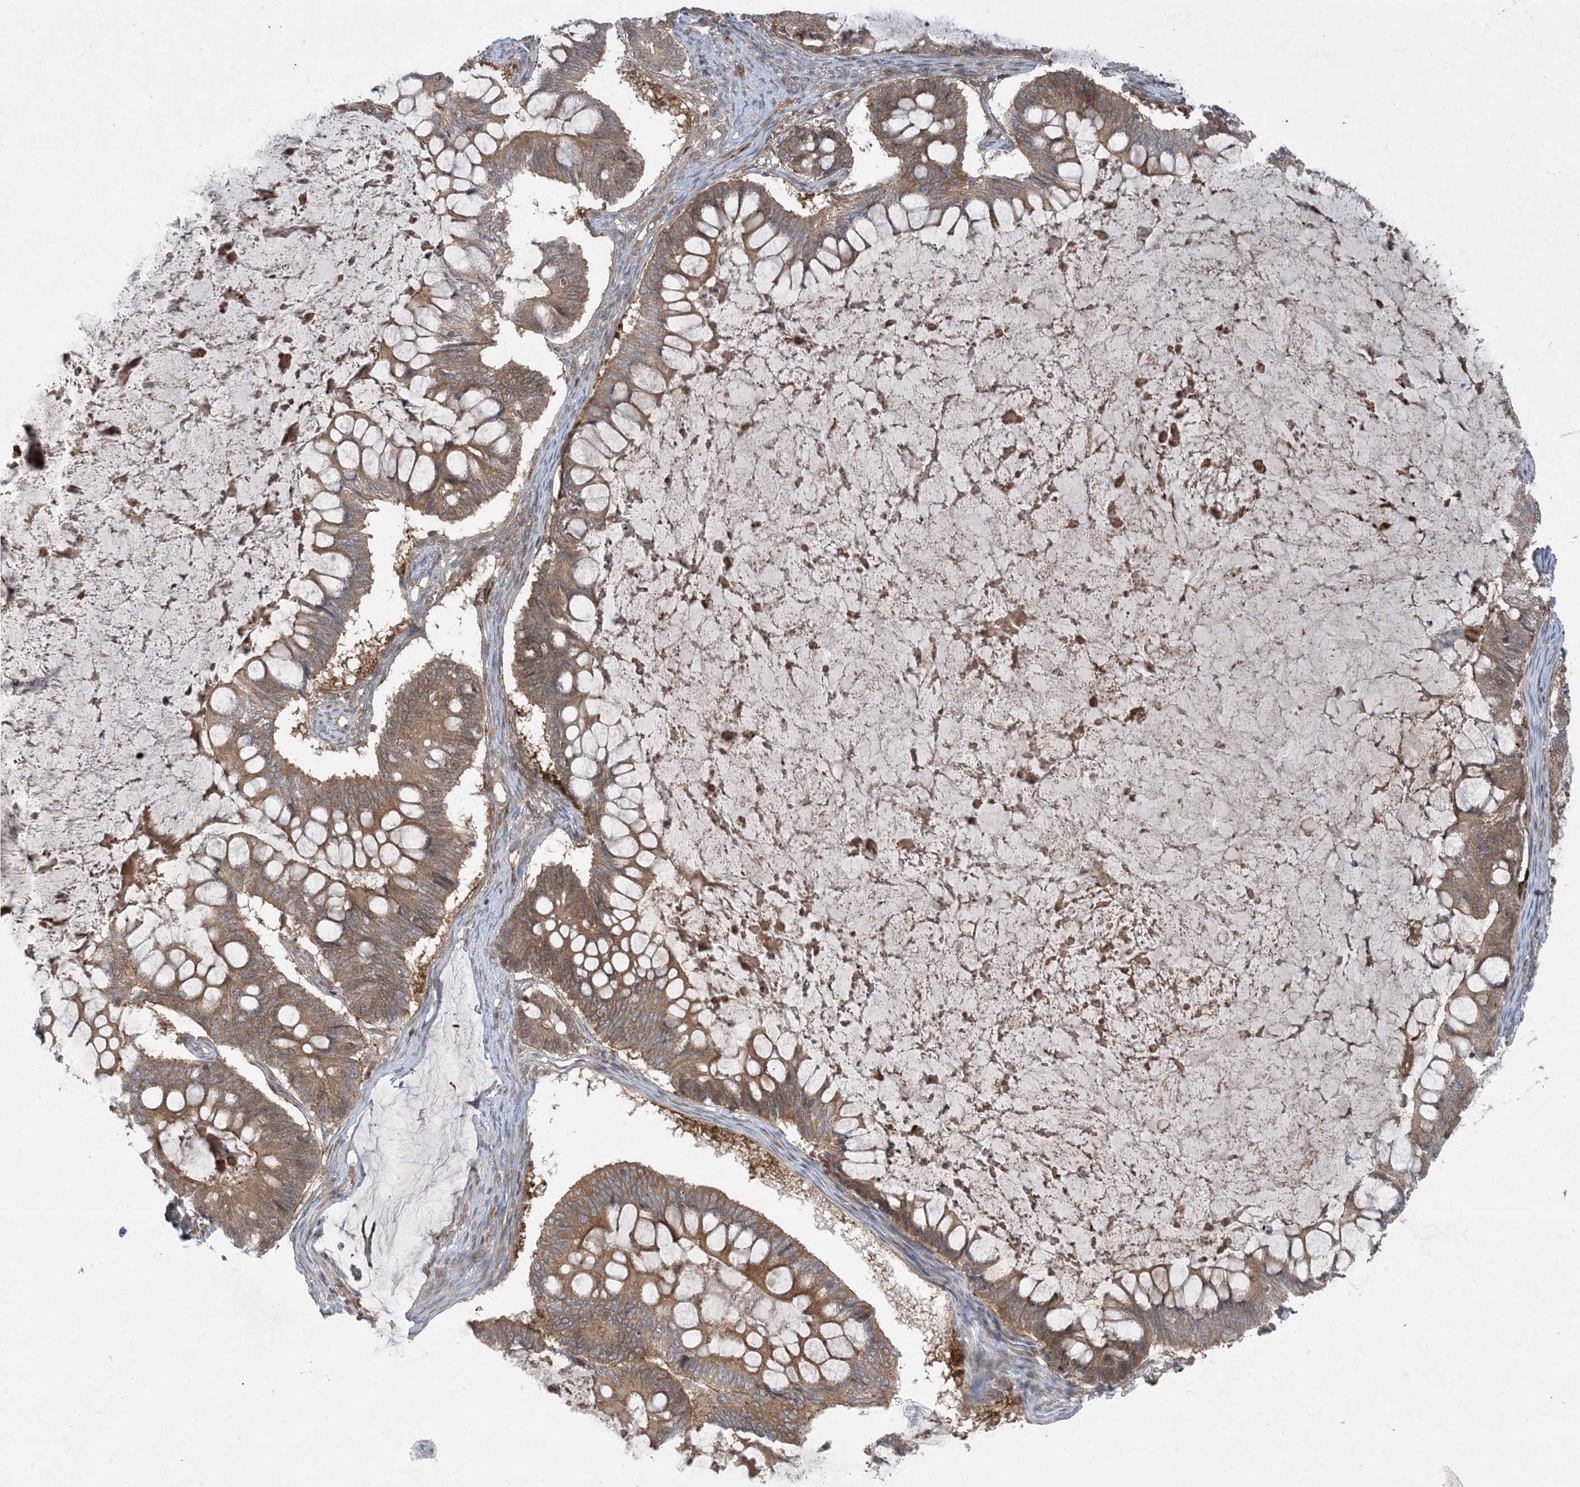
{"staining": {"intensity": "moderate", "quantity": ">75%", "location": "cytoplasmic/membranous"}, "tissue": "ovarian cancer", "cell_type": "Tumor cells", "image_type": "cancer", "snomed": [{"axis": "morphology", "description": "Cystadenocarcinoma, mucinous, NOS"}, {"axis": "topography", "description": "Ovary"}], "caption": "The histopathology image shows a brown stain indicating the presence of a protein in the cytoplasmic/membranous of tumor cells in mucinous cystadenocarcinoma (ovarian). (brown staining indicates protein expression, while blue staining denotes nuclei).", "gene": "STAM2", "patient": {"sex": "female", "age": 61}}